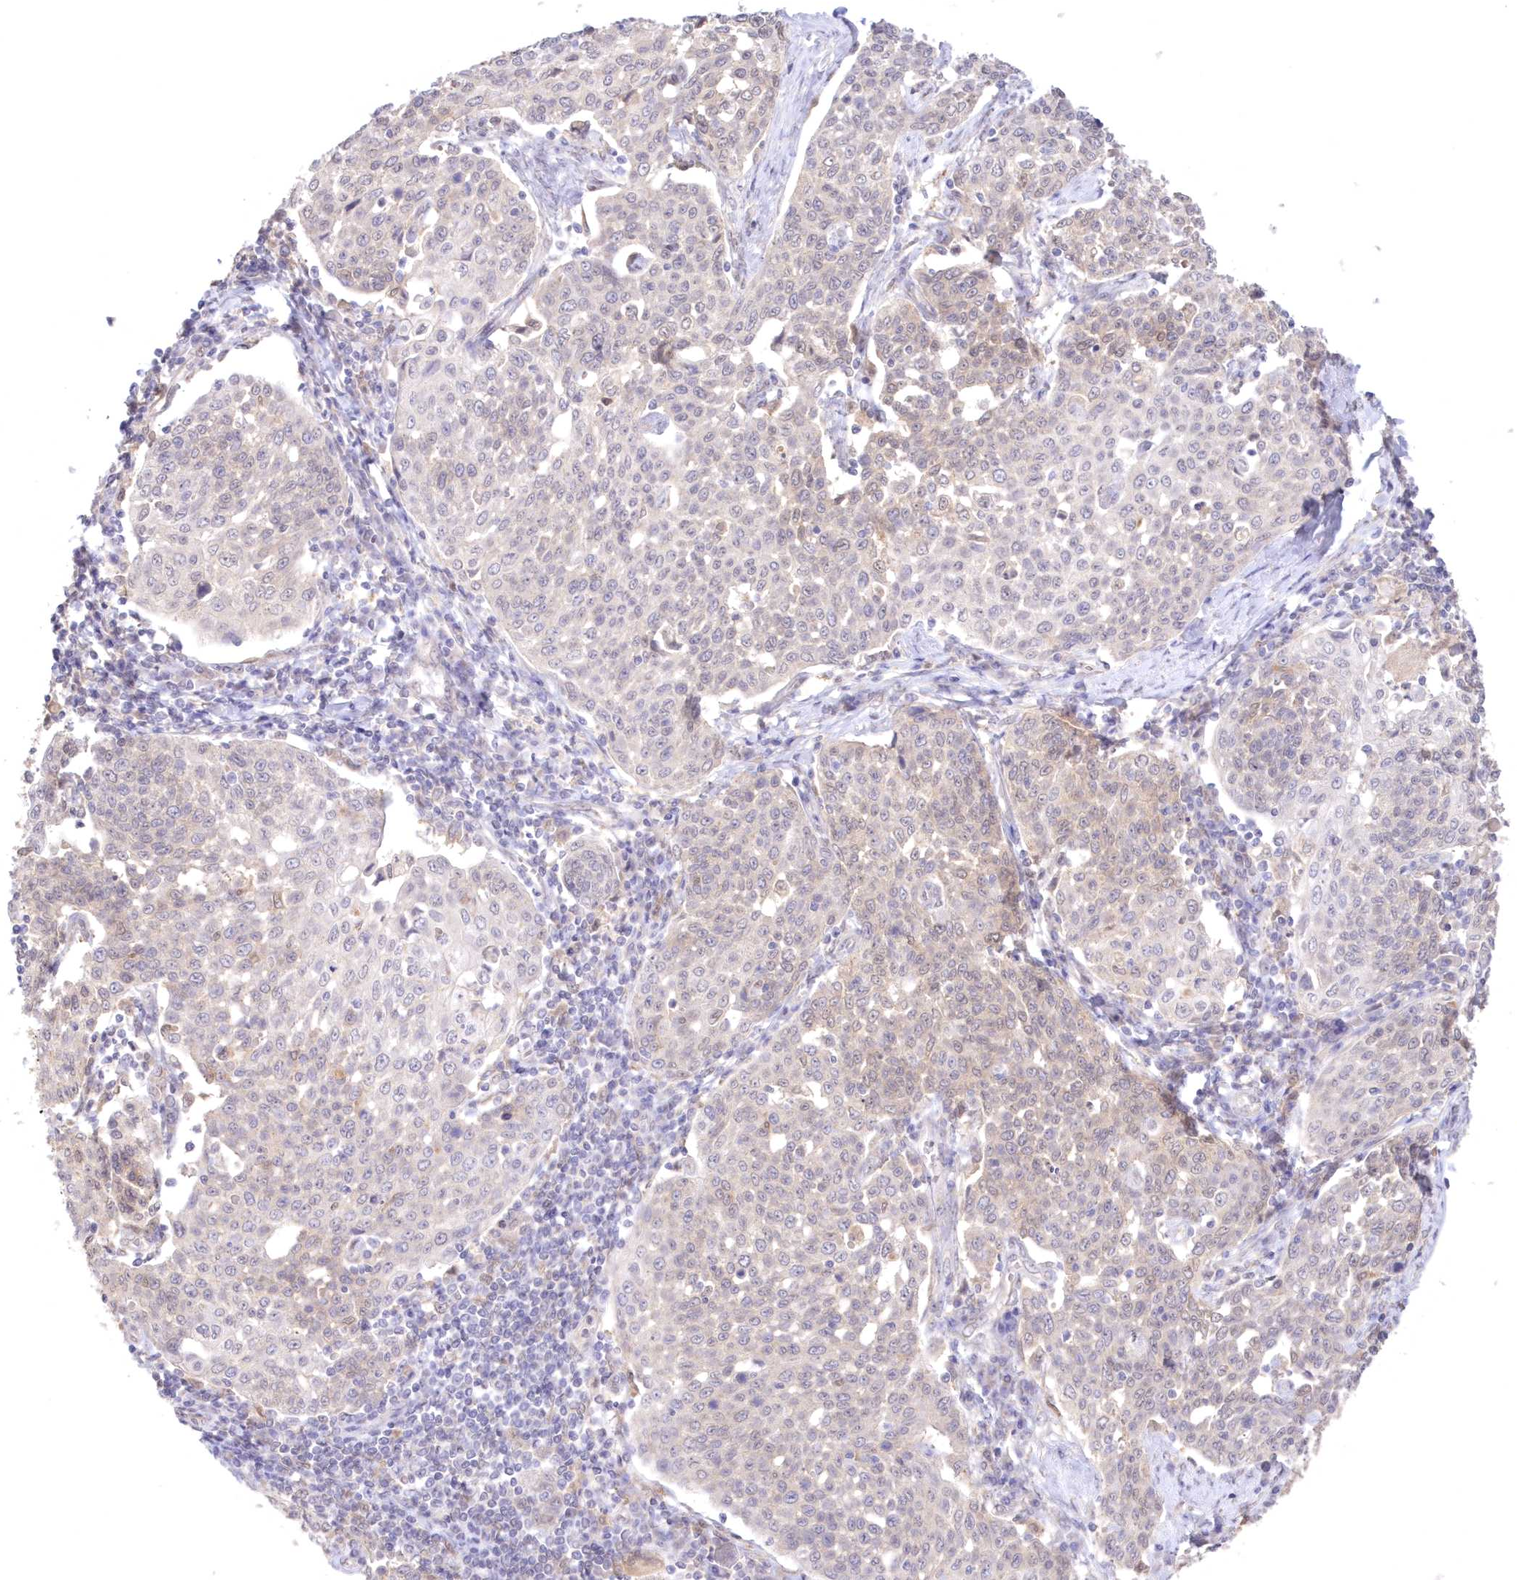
{"staining": {"intensity": "negative", "quantity": "none", "location": "none"}, "tissue": "cervical cancer", "cell_type": "Tumor cells", "image_type": "cancer", "snomed": [{"axis": "morphology", "description": "Squamous cell carcinoma, NOS"}, {"axis": "topography", "description": "Cervix"}], "caption": "This photomicrograph is of squamous cell carcinoma (cervical) stained with immunohistochemistry to label a protein in brown with the nuclei are counter-stained blue. There is no staining in tumor cells.", "gene": "RNPEP", "patient": {"sex": "female", "age": 34}}